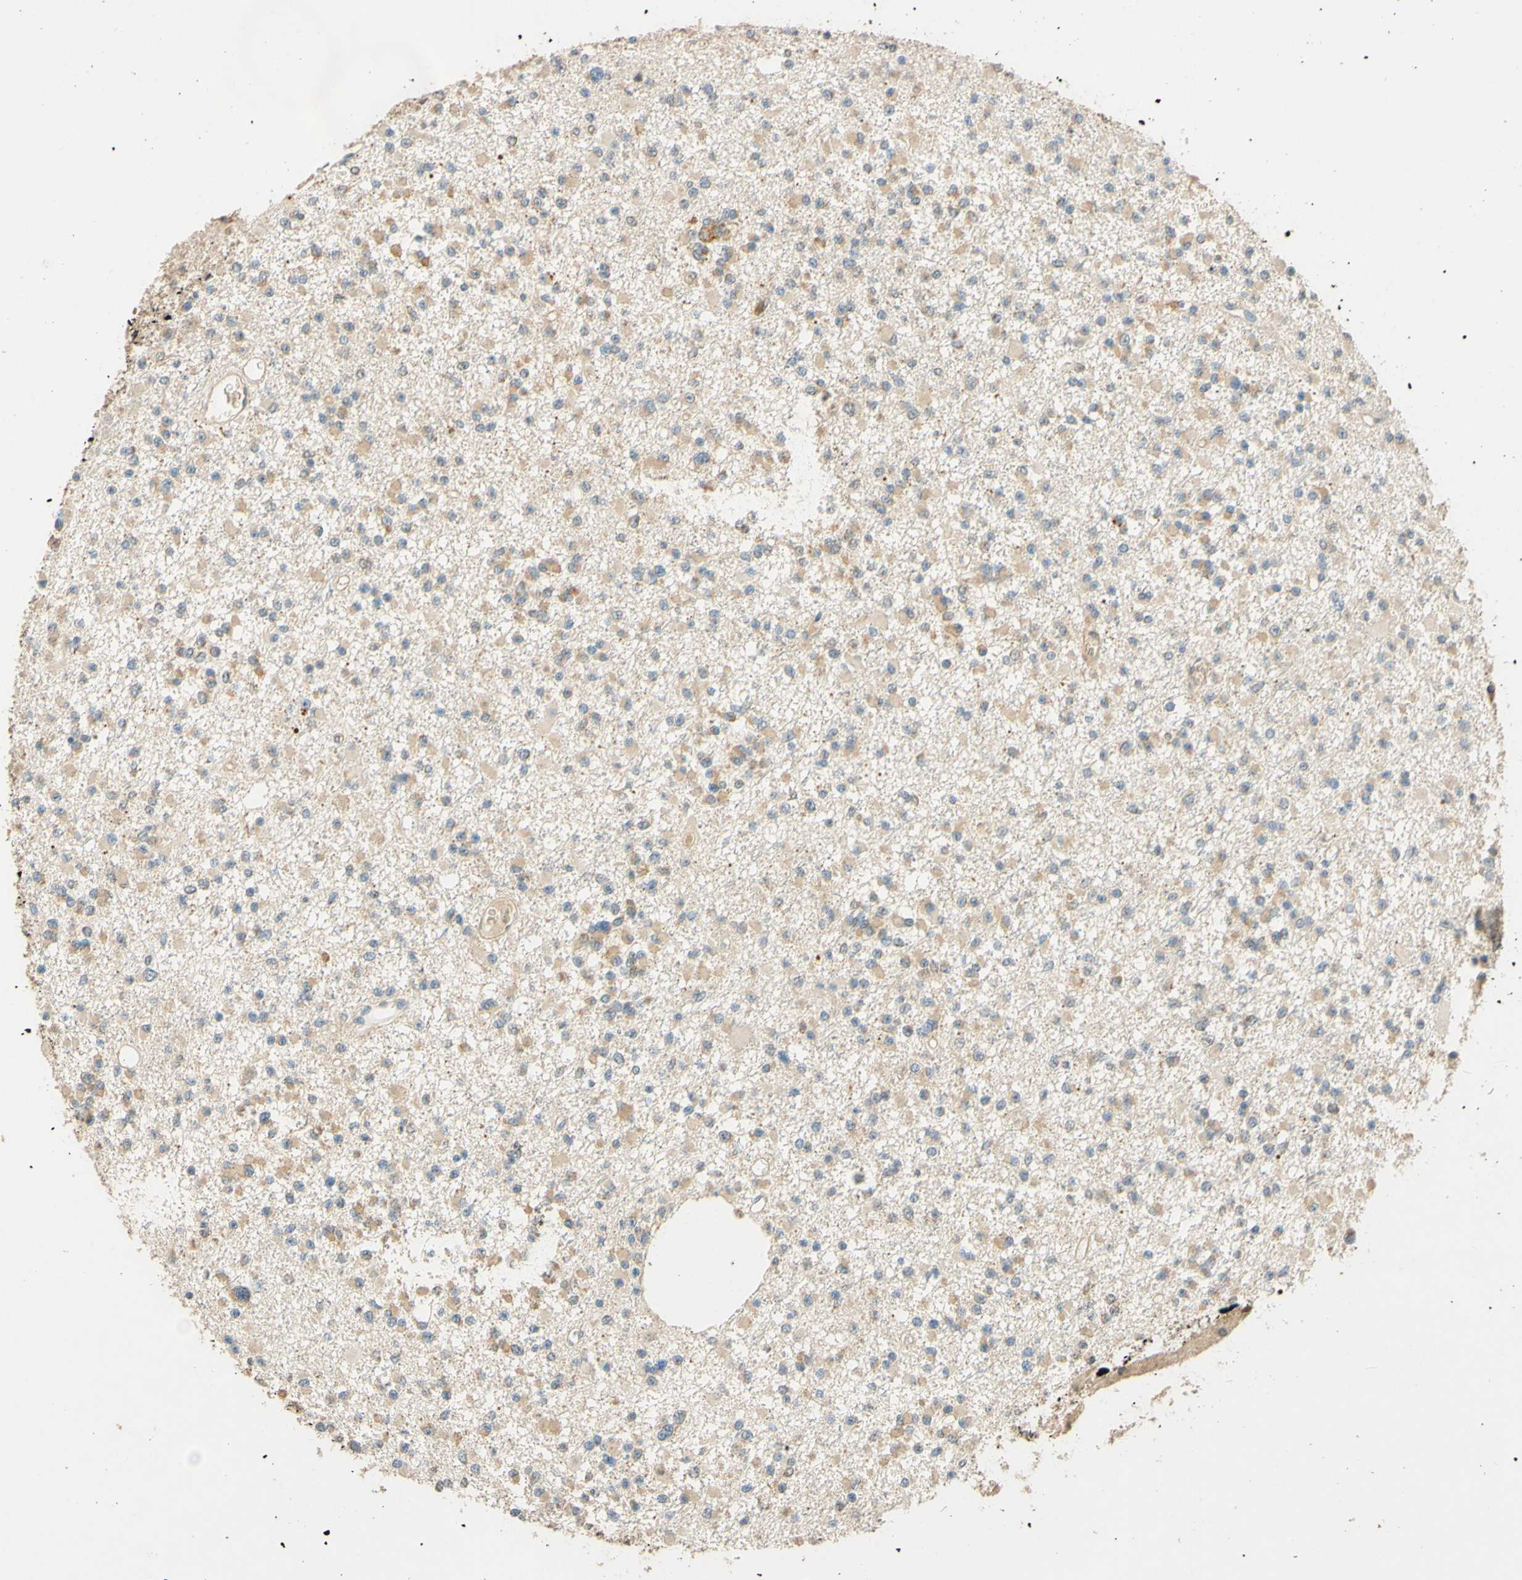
{"staining": {"intensity": "weak", "quantity": ">75%", "location": "cytoplasmic/membranous"}, "tissue": "glioma", "cell_type": "Tumor cells", "image_type": "cancer", "snomed": [{"axis": "morphology", "description": "Glioma, malignant, Low grade"}, {"axis": "topography", "description": "Brain"}], "caption": "This image displays immunohistochemistry (IHC) staining of malignant glioma (low-grade), with low weak cytoplasmic/membranous expression in about >75% of tumor cells.", "gene": "ENTREP2", "patient": {"sex": "female", "age": 22}}